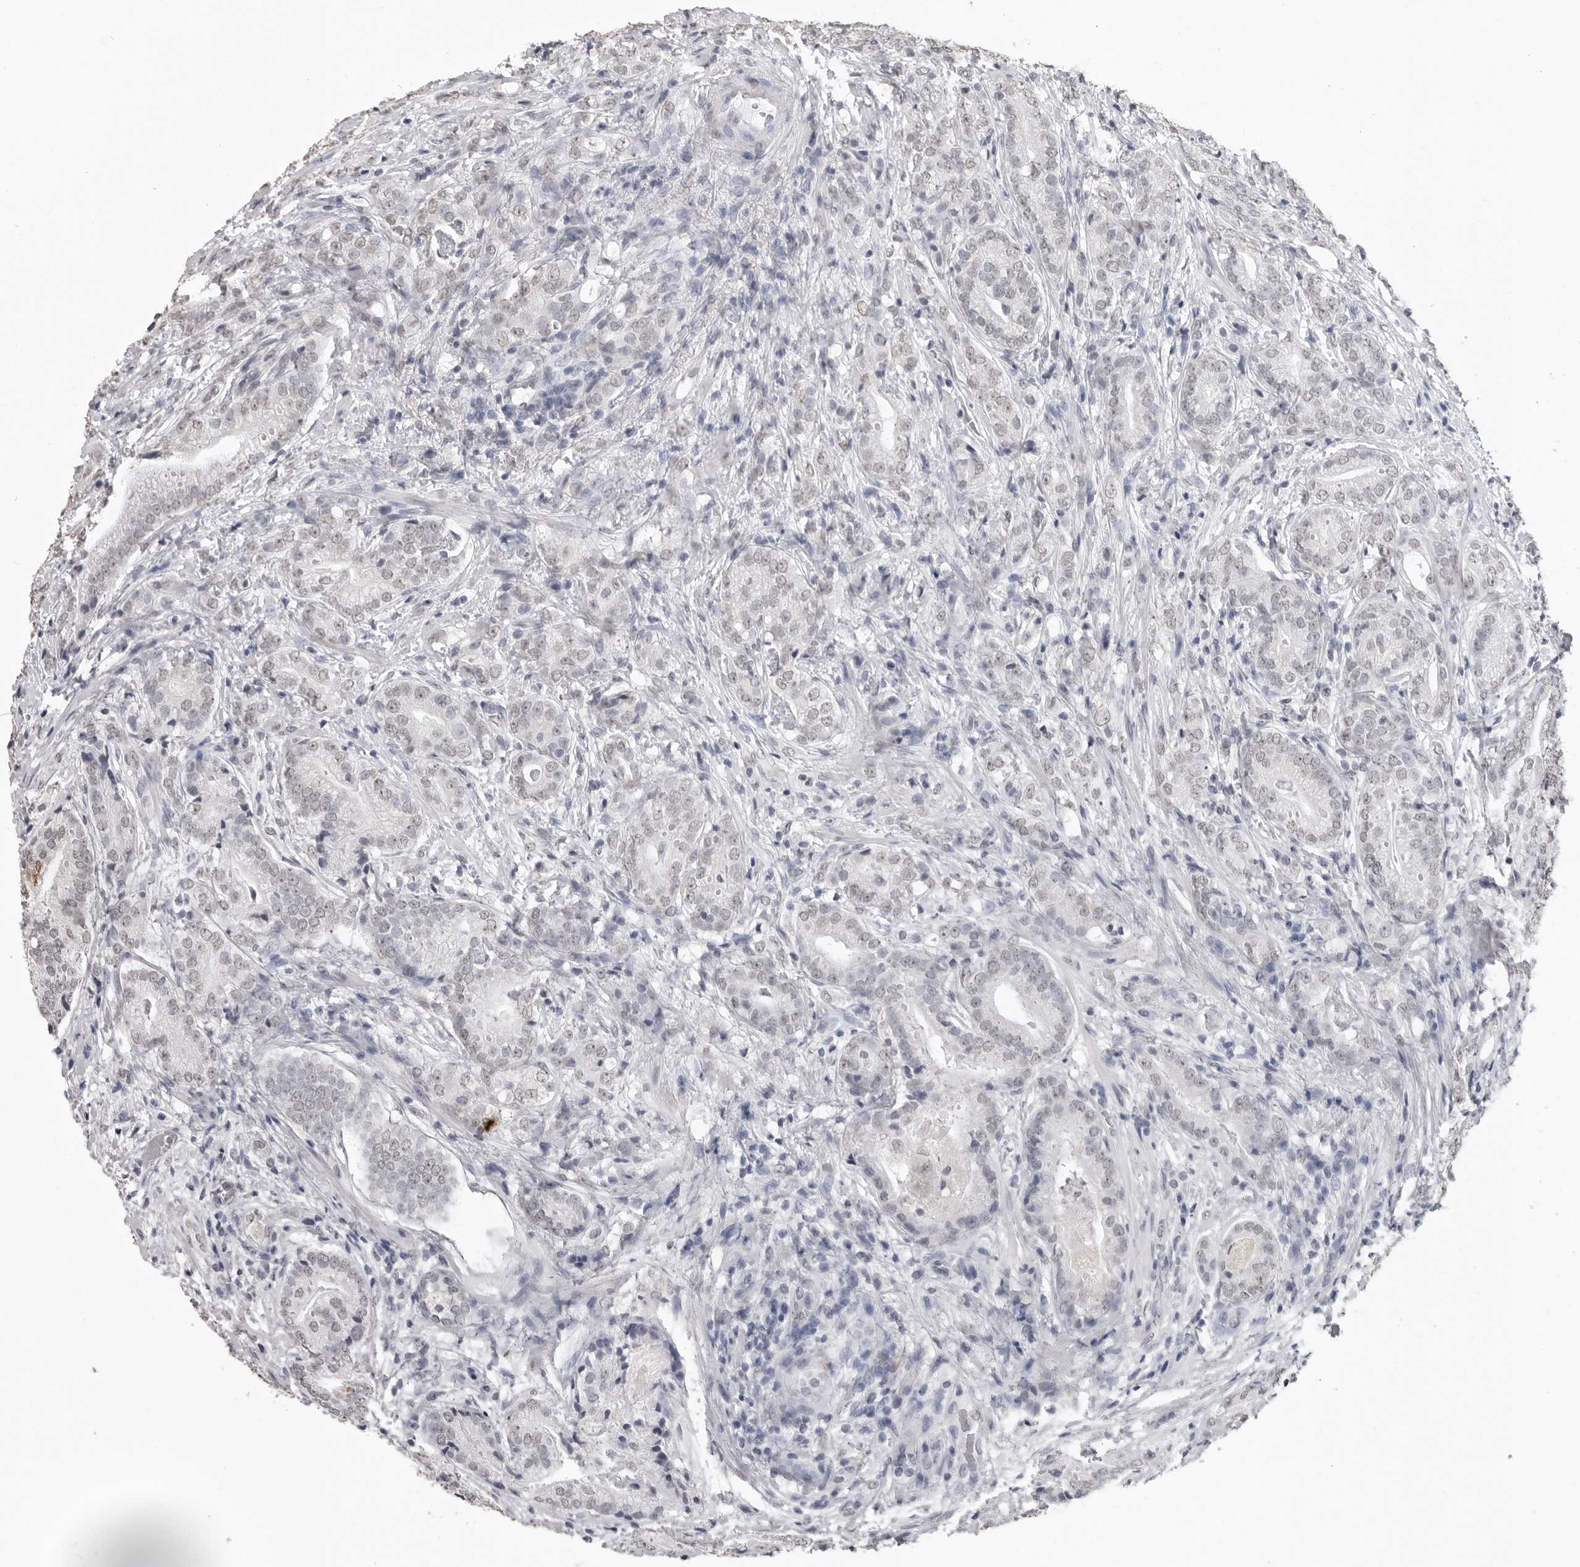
{"staining": {"intensity": "weak", "quantity": "<25%", "location": "nuclear"}, "tissue": "prostate cancer", "cell_type": "Tumor cells", "image_type": "cancer", "snomed": [{"axis": "morphology", "description": "Adenocarcinoma, High grade"}, {"axis": "topography", "description": "Prostate"}], "caption": "High magnification brightfield microscopy of prostate cancer (high-grade adenocarcinoma) stained with DAB (brown) and counterstained with hematoxylin (blue): tumor cells show no significant expression.", "gene": "HEPACAM", "patient": {"sex": "male", "age": 57}}